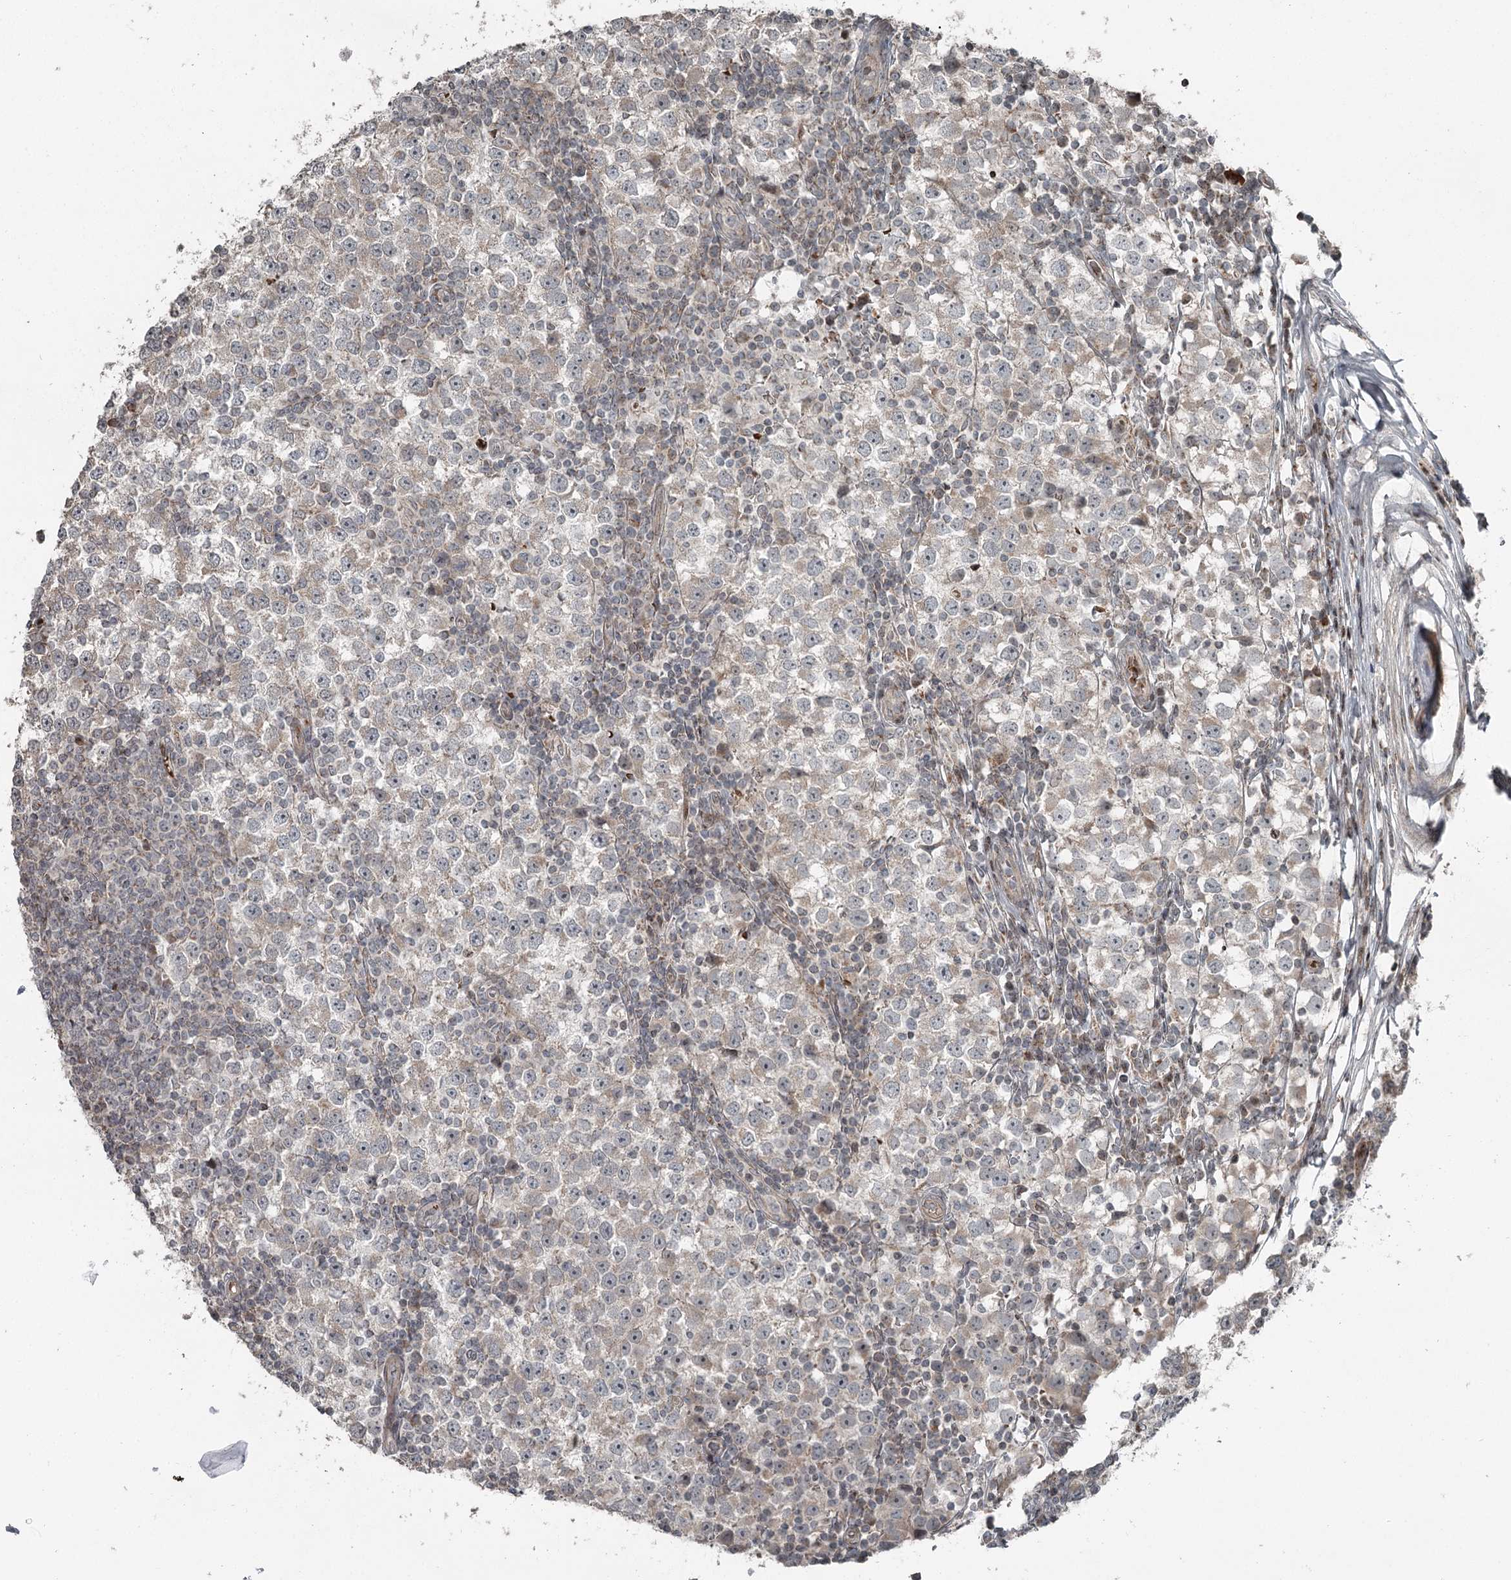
{"staining": {"intensity": "weak", "quantity": "<25%", "location": "cytoplasmic/membranous"}, "tissue": "testis cancer", "cell_type": "Tumor cells", "image_type": "cancer", "snomed": [{"axis": "morphology", "description": "Seminoma, NOS"}, {"axis": "topography", "description": "Testis"}], "caption": "Immunohistochemistry (IHC) micrograph of testis cancer (seminoma) stained for a protein (brown), which reveals no expression in tumor cells.", "gene": "RASSF8", "patient": {"sex": "male", "age": 65}}